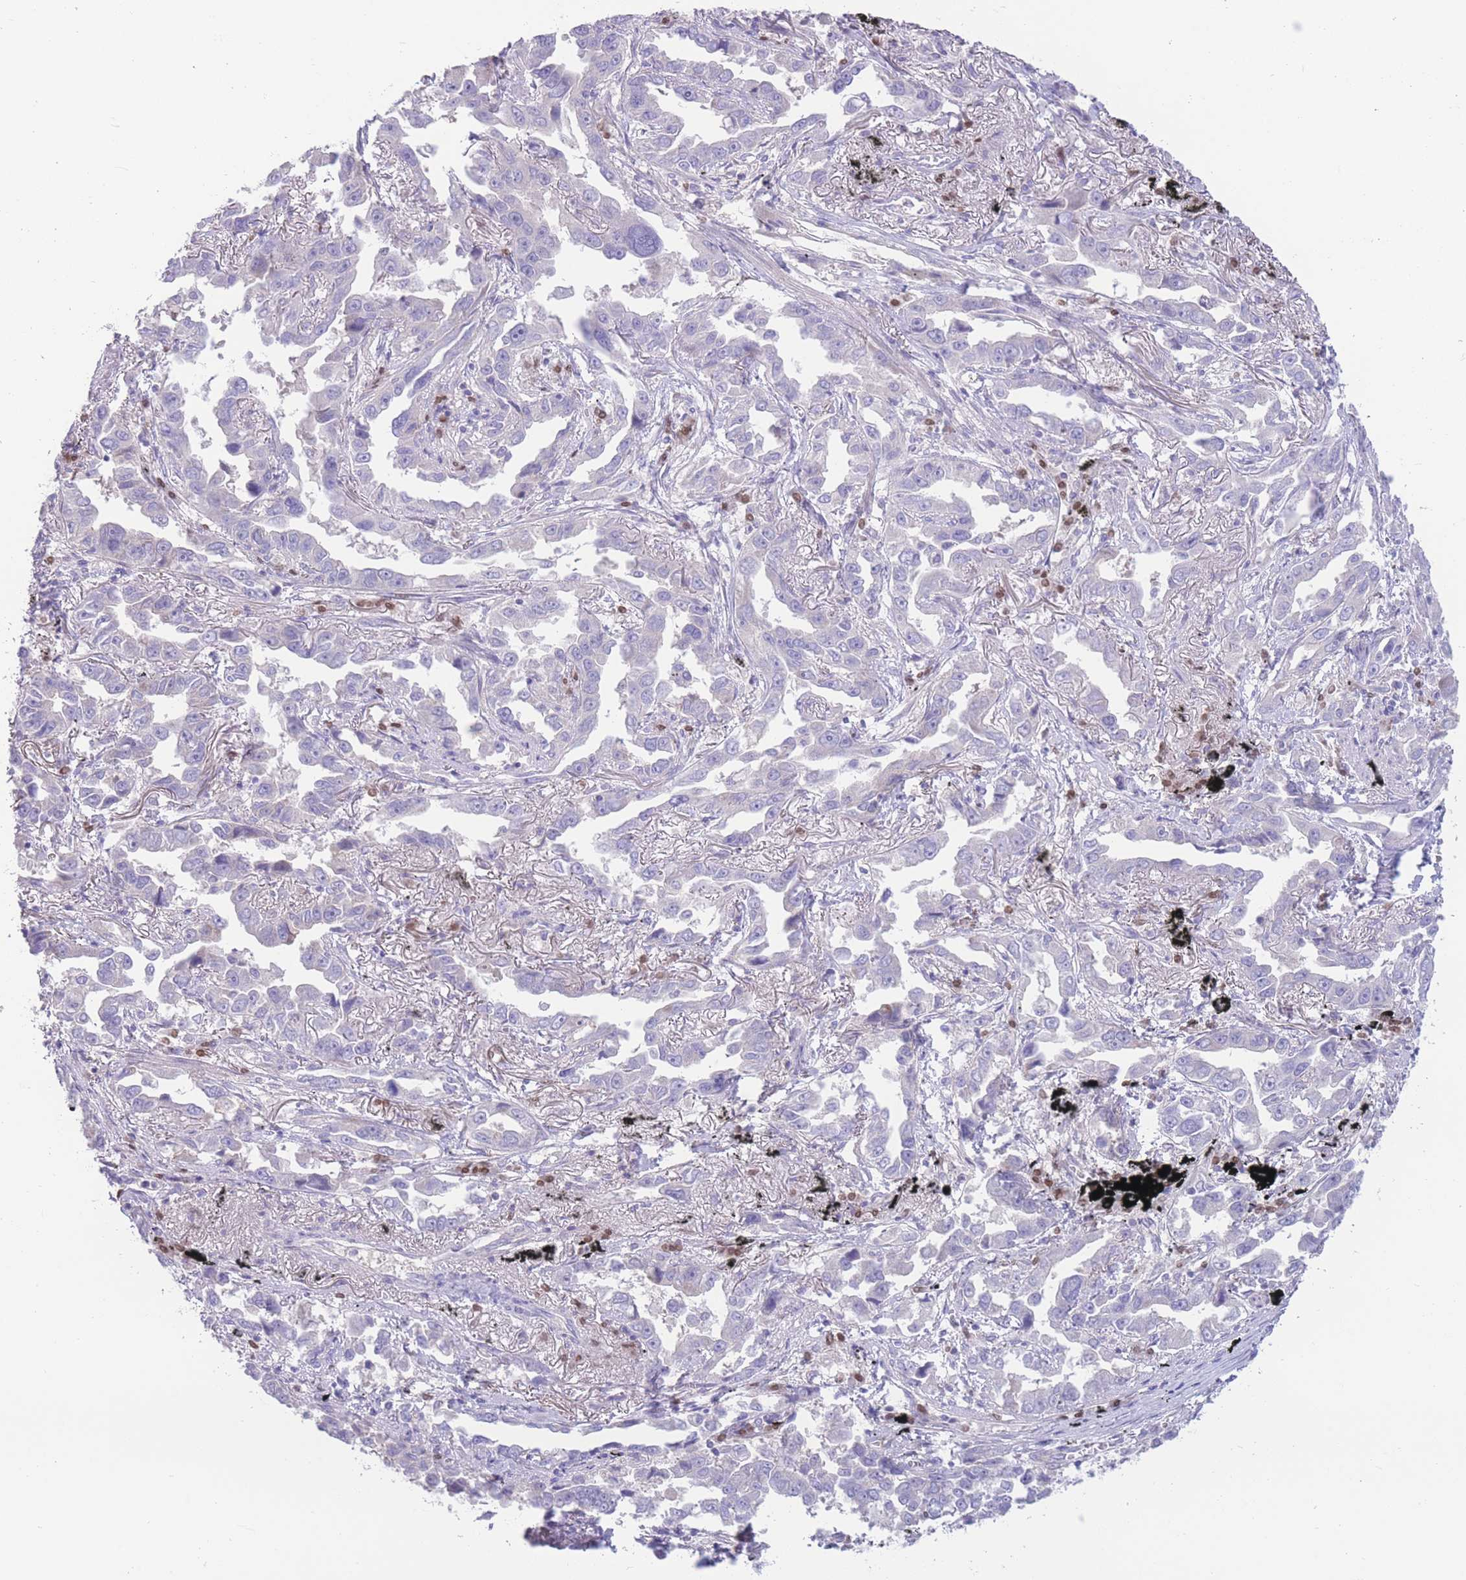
{"staining": {"intensity": "negative", "quantity": "none", "location": "none"}, "tissue": "lung cancer", "cell_type": "Tumor cells", "image_type": "cancer", "snomed": [{"axis": "morphology", "description": "Adenocarcinoma, NOS"}, {"axis": "topography", "description": "Lung"}], "caption": "The immunohistochemistry photomicrograph has no significant positivity in tumor cells of adenocarcinoma (lung) tissue. Nuclei are stained in blue.", "gene": "BHLHA15", "patient": {"sex": "male", "age": 67}}